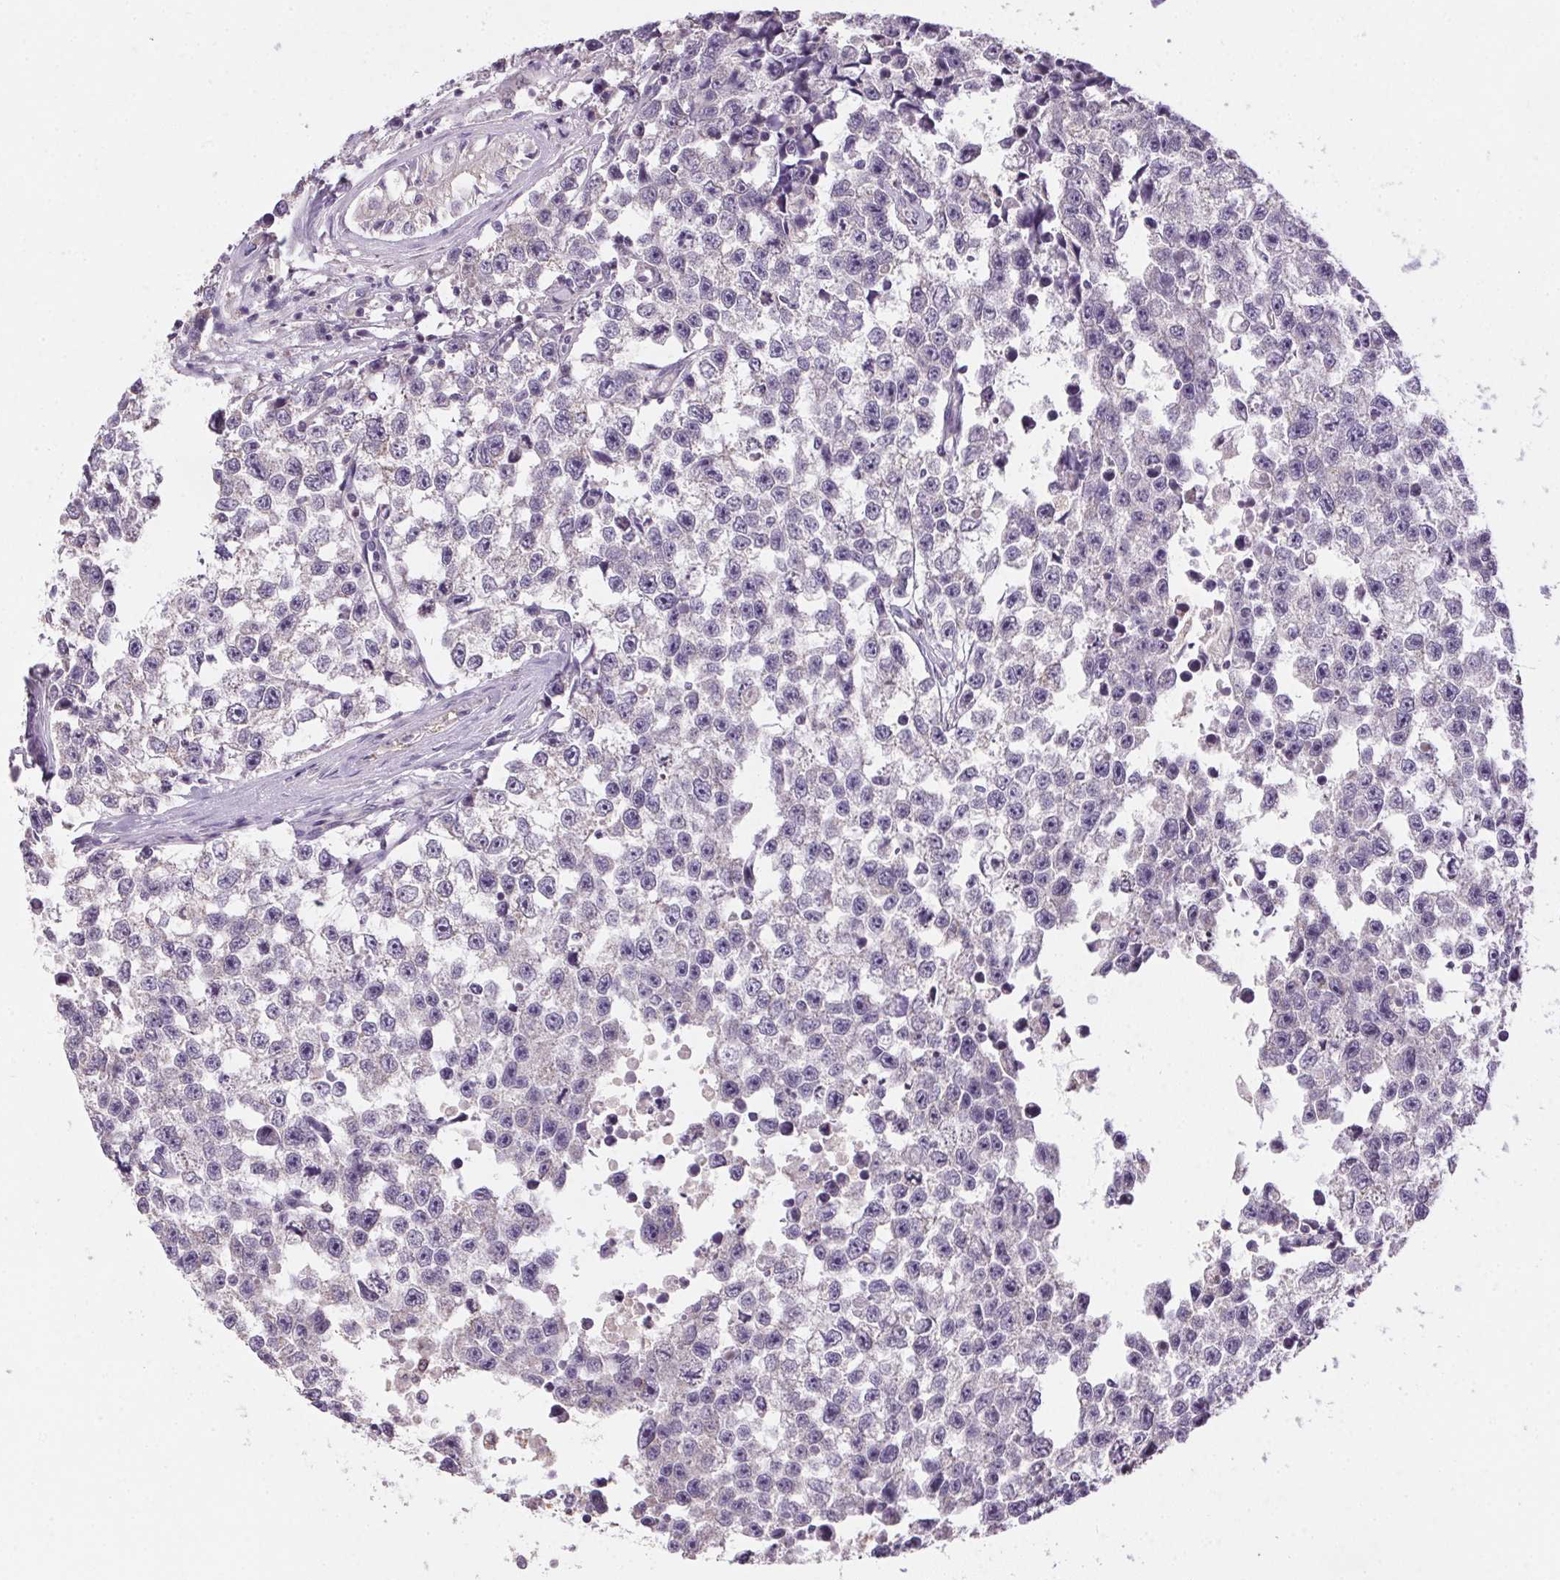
{"staining": {"intensity": "negative", "quantity": "none", "location": "none"}, "tissue": "testis cancer", "cell_type": "Tumor cells", "image_type": "cancer", "snomed": [{"axis": "morphology", "description": "Seminoma, NOS"}, {"axis": "topography", "description": "Testis"}], "caption": "This is an immunohistochemistry (IHC) micrograph of human seminoma (testis). There is no positivity in tumor cells.", "gene": "SPACA9", "patient": {"sex": "male", "age": 26}}